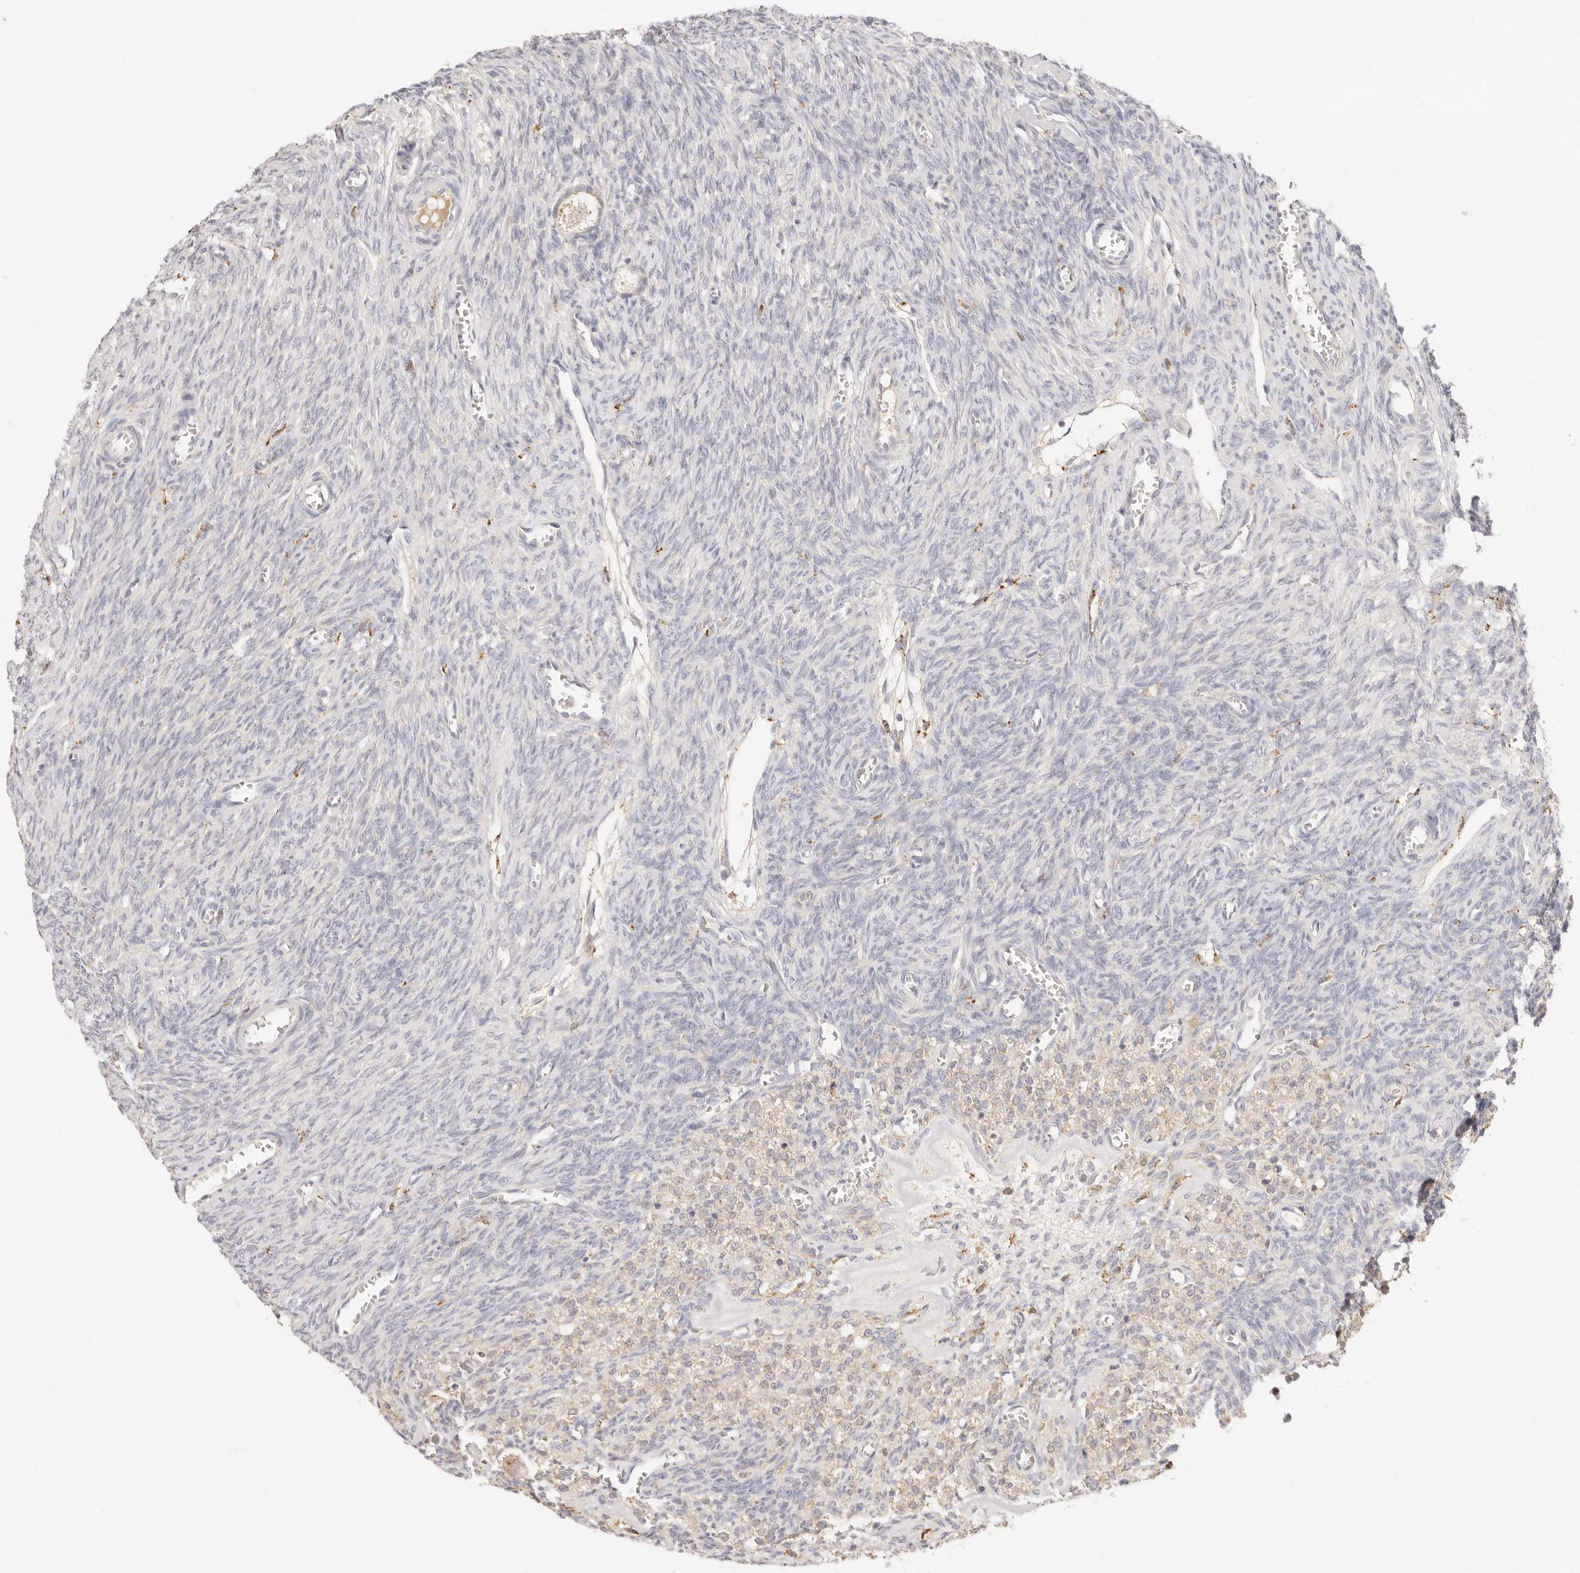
{"staining": {"intensity": "negative", "quantity": "none", "location": "none"}, "tissue": "ovary", "cell_type": "Ovarian stroma cells", "image_type": "normal", "snomed": [{"axis": "morphology", "description": "Normal tissue, NOS"}, {"axis": "topography", "description": "Ovary"}], "caption": "High power microscopy micrograph of an immunohistochemistry photomicrograph of unremarkable ovary, revealing no significant staining in ovarian stroma cells.", "gene": "HK2", "patient": {"sex": "female", "age": 27}}